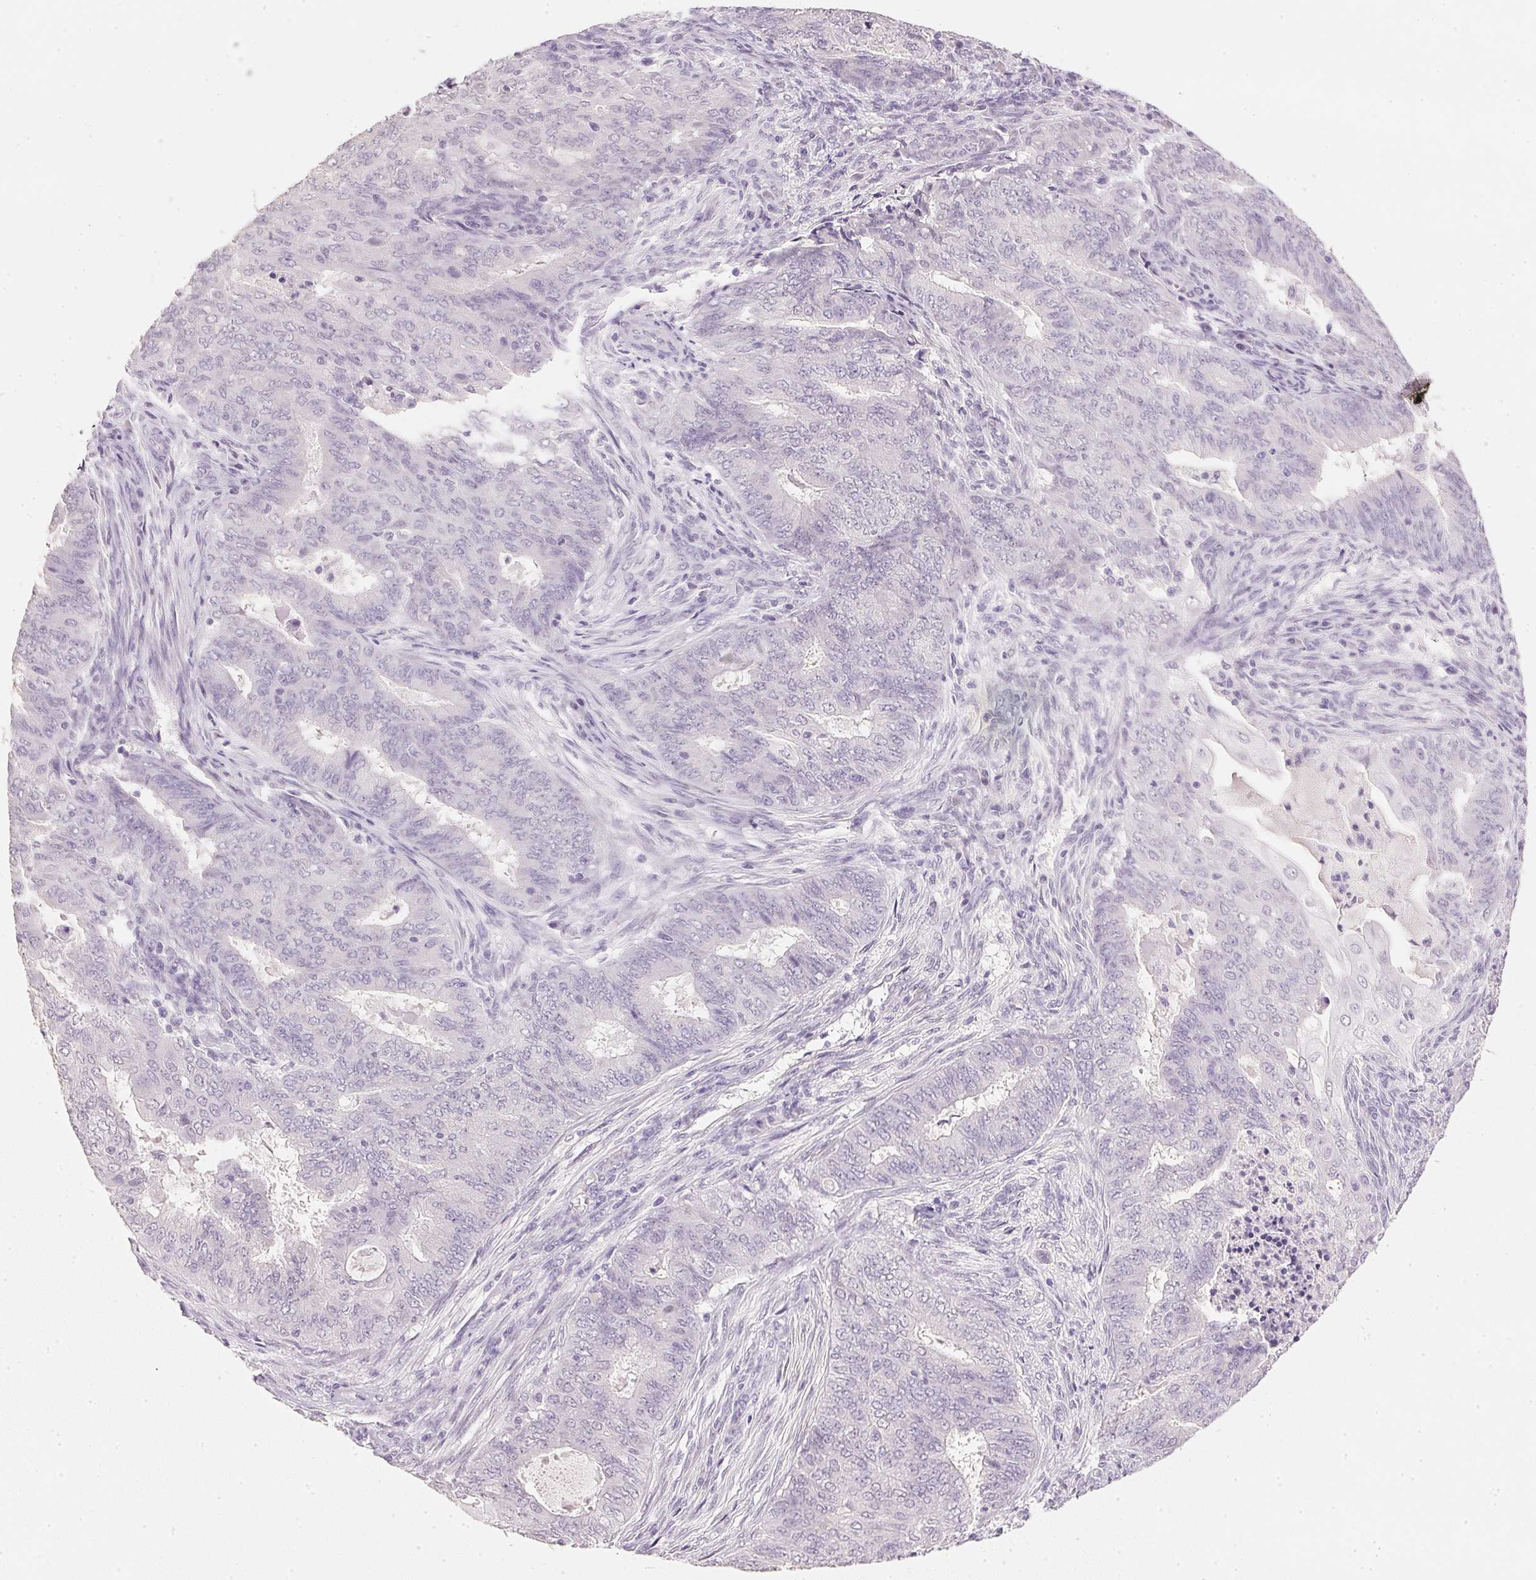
{"staining": {"intensity": "negative", "quantity": "none", "location": "none"}, "tissue": "endometrial cancer", "cell_type": "Tumor cells", "image_type": "cancer", "snomed": [{"axis": "morphology", "description": "Adenocarcinoma, NOS"}, {"axis": "topography", "description": "Endometrium"}], "caption": "A high-resolution photomicrograph shows immunohistochemistry (IHC) staining of endometrial cancer, which displays no significant positivity in tumor cells.", "gene": "IGFBP1", "patient": {"sex": "female", "age": 62}}